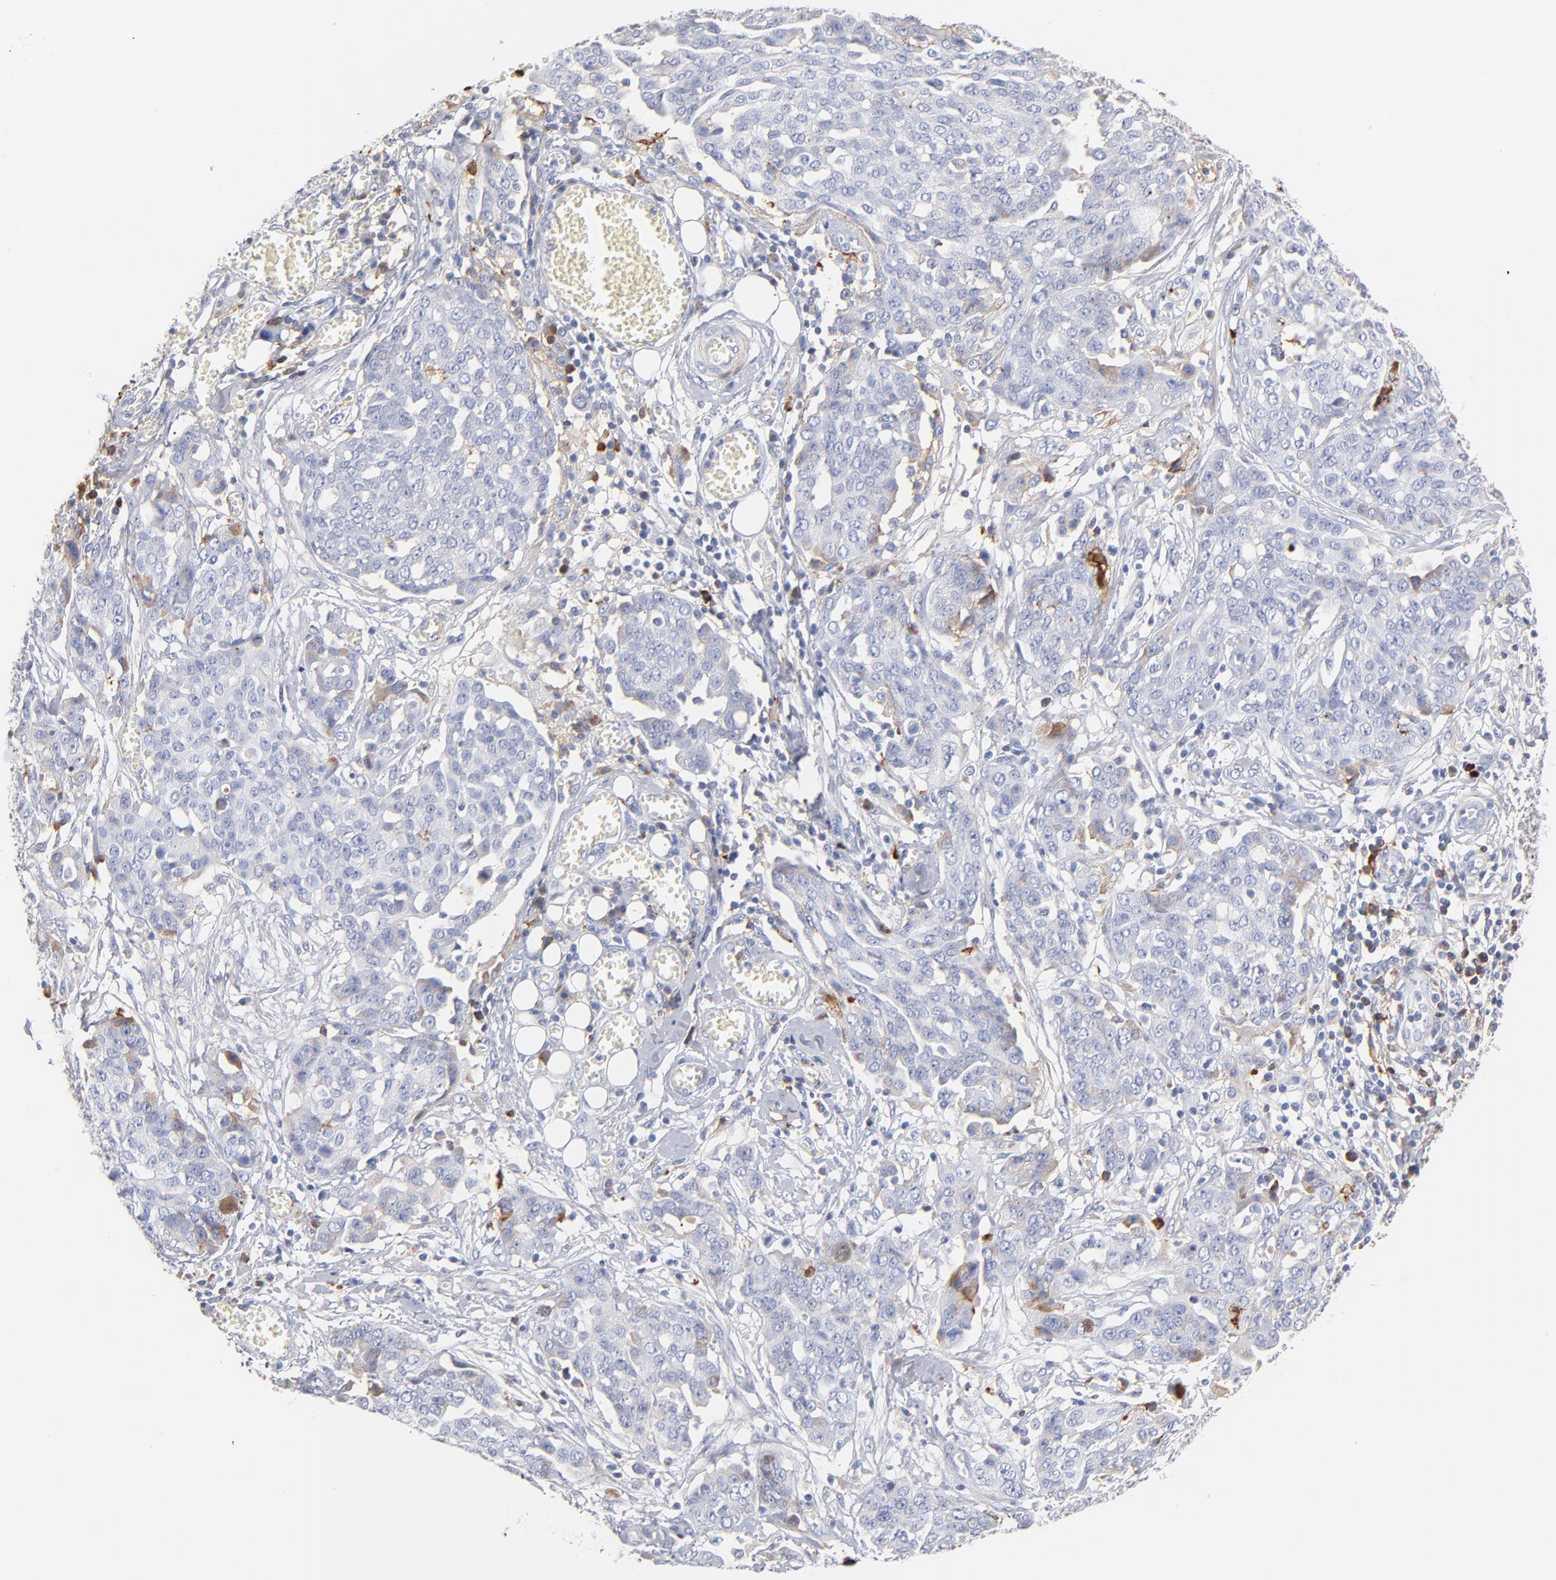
{"staining": {"intensity": "negative", "quantity": "none", "location": "none"}, "tissue": "ovarian cancer", "cell_type": "Tumor cells", "image_type": "cancer", "snomed": [{"axis": "morphology", "description": "Cystadenocarcinoma, serous, NOS"}, {"axis": "topography", "description": "Soft tissue"}, {"axis": "topography", "description": "Ovary"}], "caption": "This is a micrograph of IHC staining of ovarian cancer, which shows no positivity in tumor cells.", "gene": "APOH", "patient": {"sex": "female", "age": 57}}